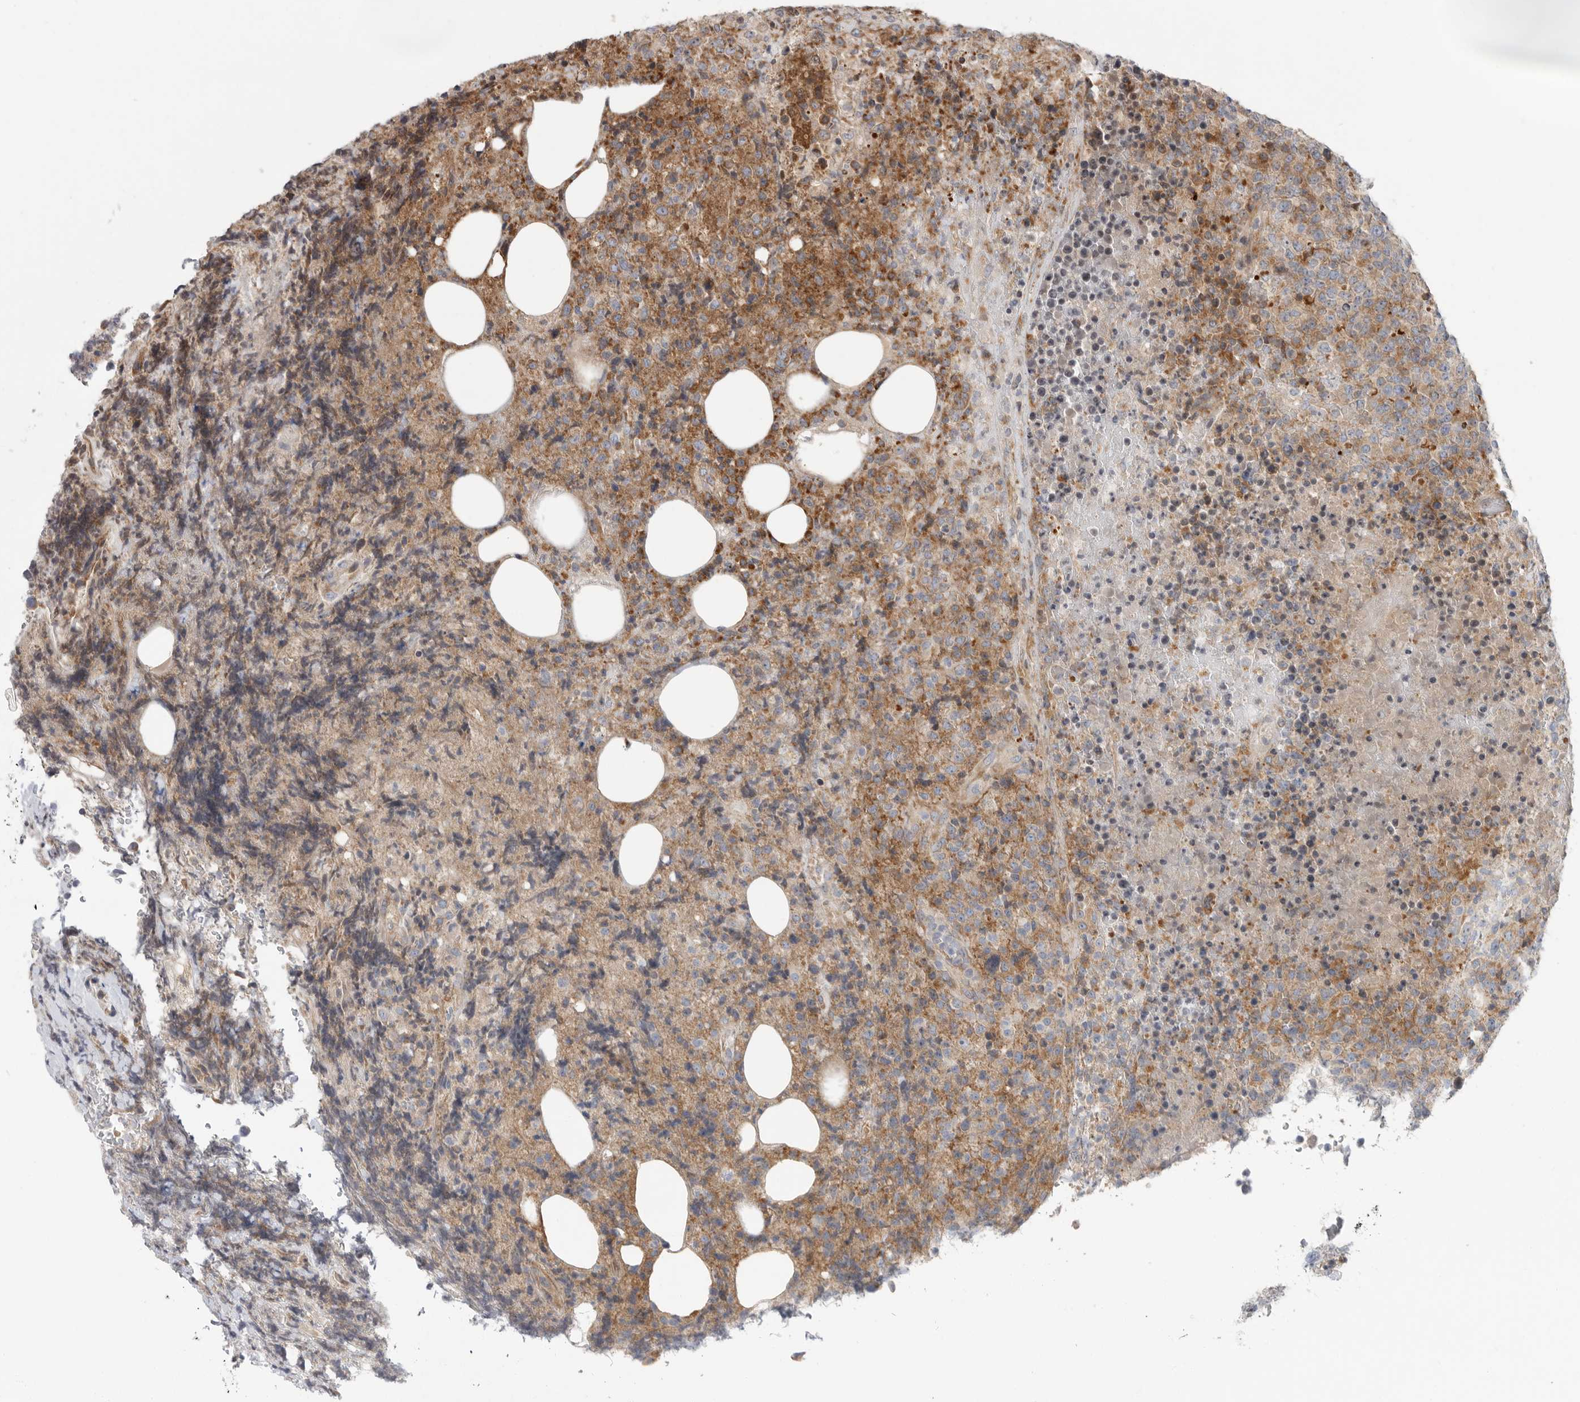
{"staining": {"intensity": "moderate", "quantity": ">75%", "location": "cytoplasmic/membranous"}, "tissue": "lymphoma", "cell_type": "Tumor cells", "image_type": "cancer", "snomed": [{"axis": "morphology", "description": "Malignant lymphoma, non-Hodgkin's type, High grade"}, {"axis": "topography", "description": "Lymph node"}], "caption": "Protein staining by IHC displays moderate cytoplasmic/membranous expression in approximately >75% of tumor cells in lymphoma.", "gene": "FZD3", "patient": {"sex": "male", "age": 13}}